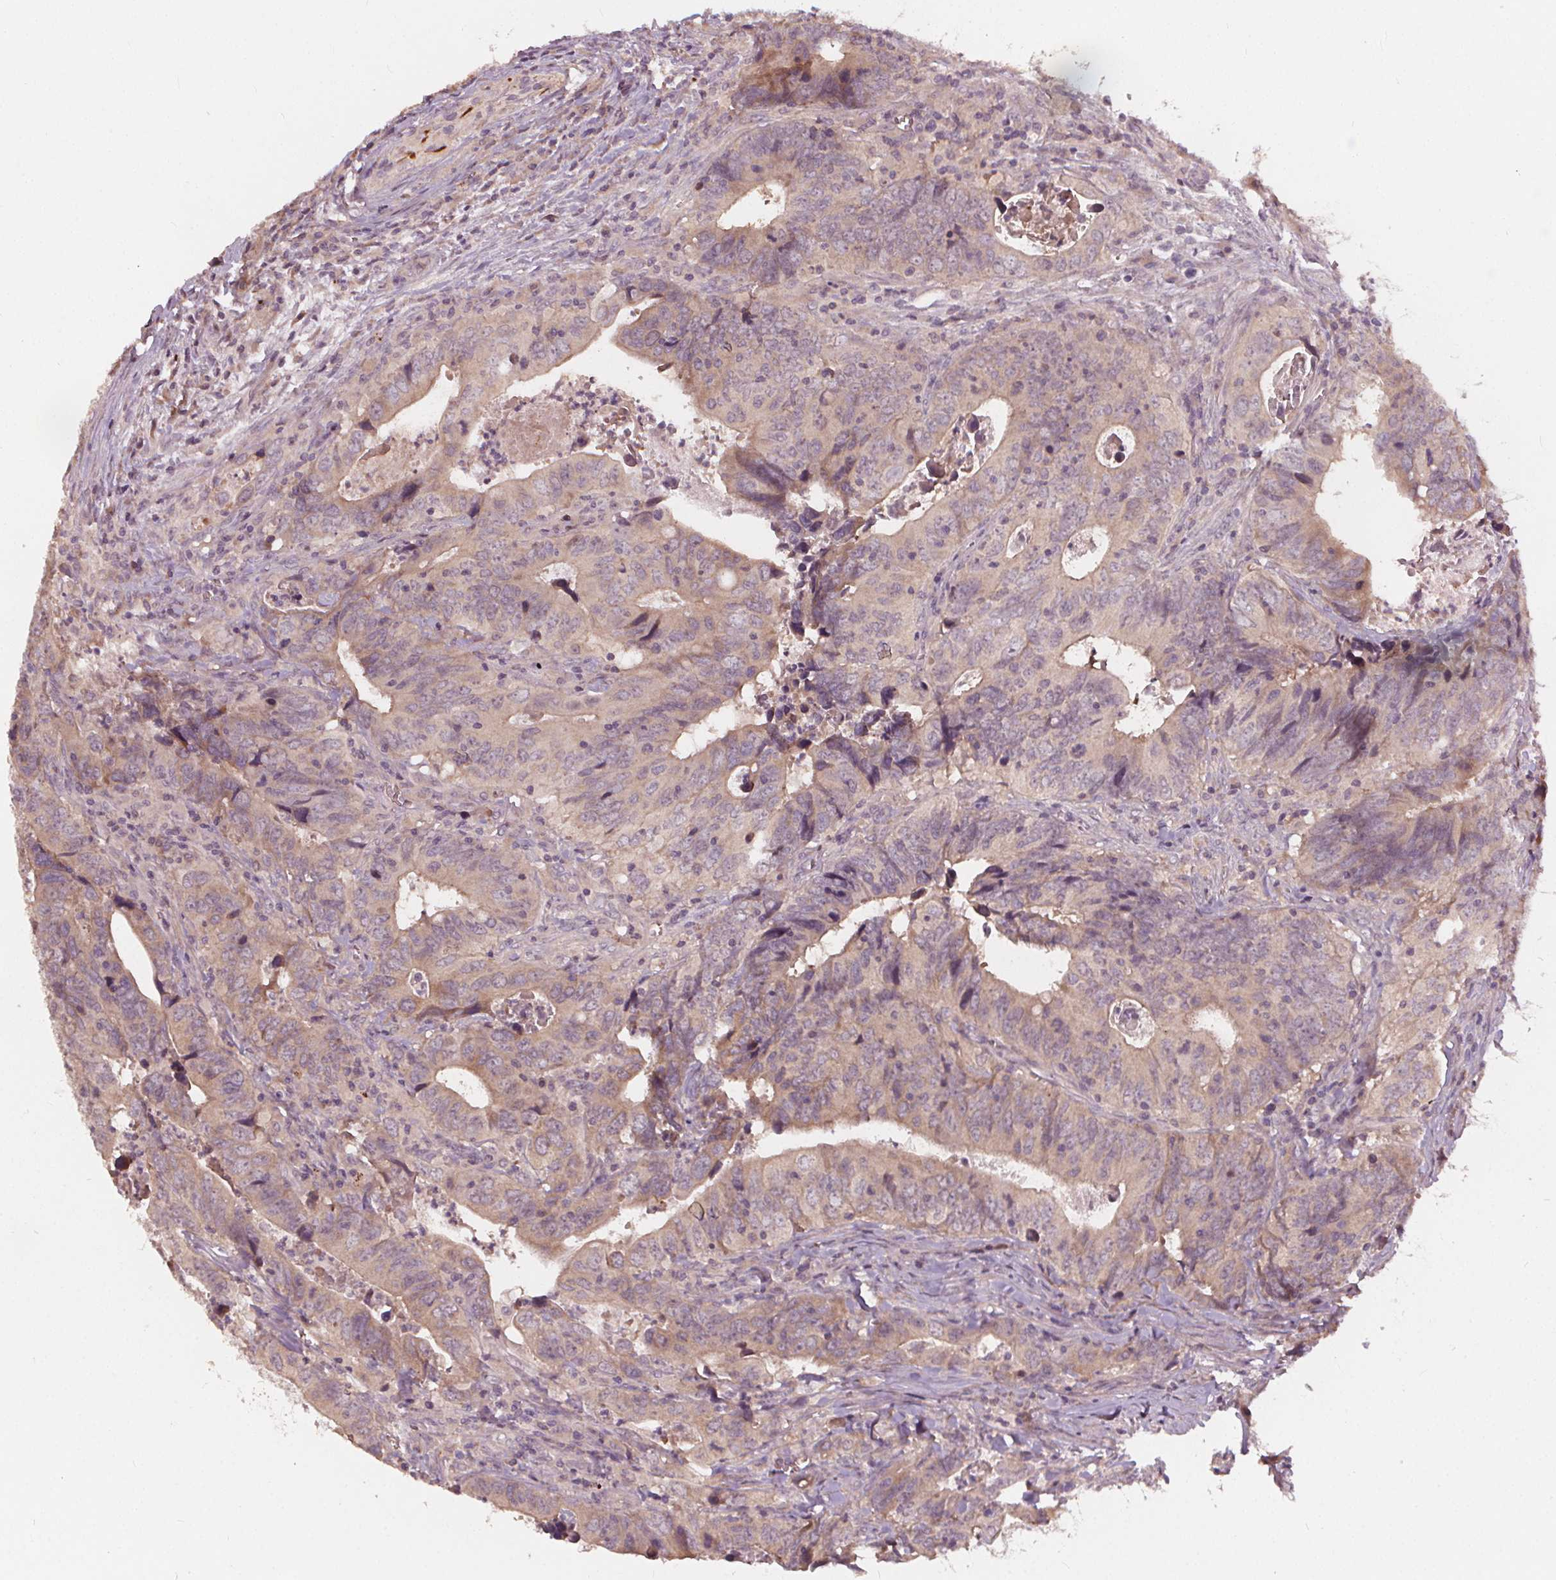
{"staining": {"intensity": "weak", "quantity": "25%-75%", "location": "cytoplasmic/membranous"}, "tissue": "colorectal cancer", "cell_type": "Tumor cells", "image_type": "cancer", "snomed": [{"axis": "morphology", "description": "Adenocarcinoma, NOS"}, {"axis": "topography", "description": "Colon"}], "caption": "Immunohistochemistry (IHC) (DAB) staining of colorectal adenocarcinoma exhibits weak cytoplasmic/membranous protein positivity in about 25%-75% of tumor cells.", "gene": "IPO13", "patient": {"sex": "female", "age": 82}}